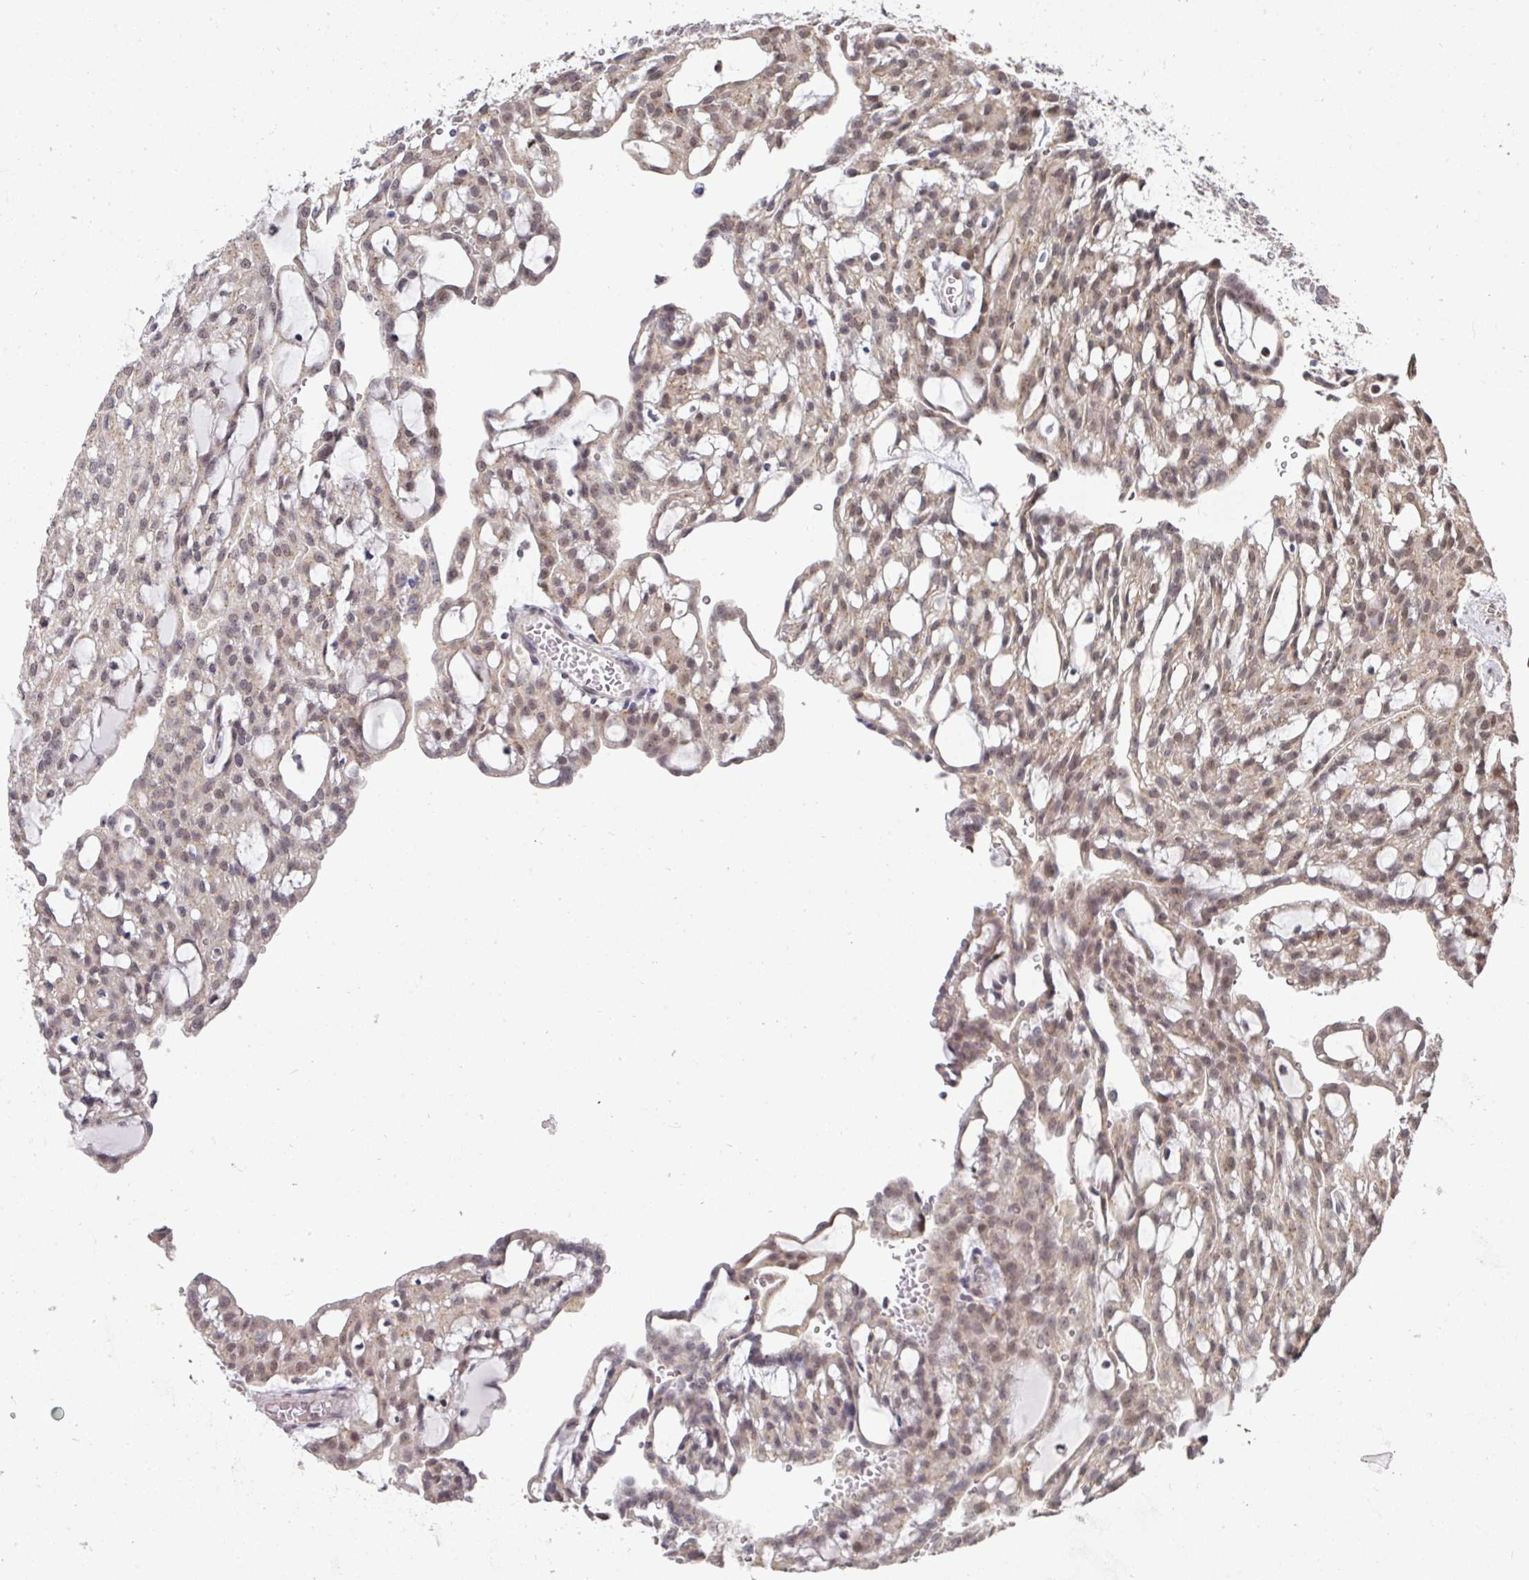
{"staining": {"intensity": "weak", "quantity": ">75%", "location": "cytoplasmic/membranous,nuclear"}, "tissue": "renal cancer", "cell_type": "Tumor cells", "image_type": "cancer", "snomed": [{"axis": "morphology", "description": "Adenocarcinoma, NOS"}, {"axis": "topography", "description": "Kidney"}], "caption": "A low amount of weak cytoplasmic/membranous and nuclear staining is seen in about >75% of tumor cells in renal adenocarcinoma tissue.", "gene": "C18orf25", "patient": {"sex": "male", "age": 63}}